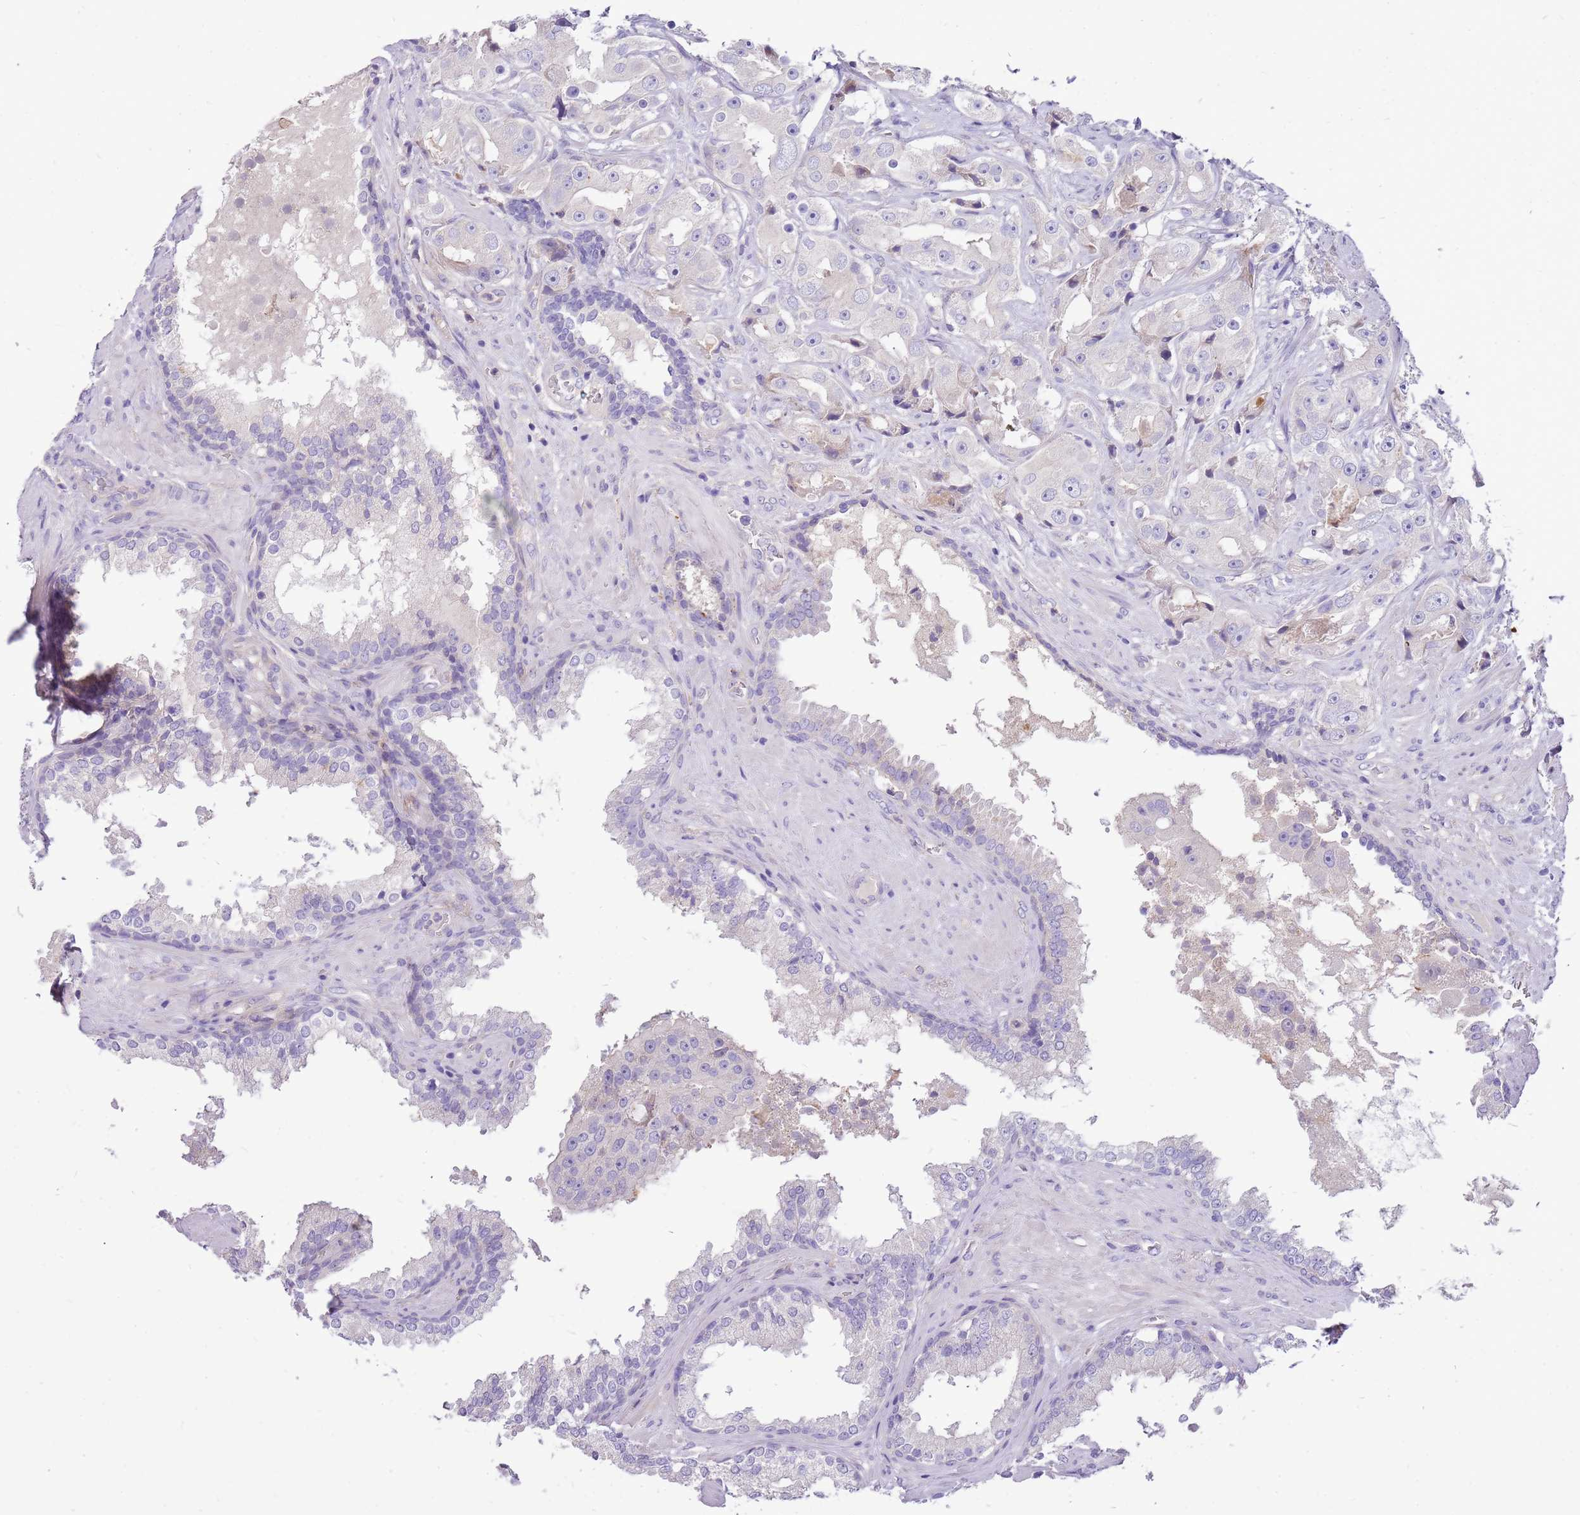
{"staining": {"intensity": "negative", "quantity": "none", "location": "none"}, "tissue": "prostate cancer", "cell_type": "Tumor cells", "image_type": "cancer", "snomed": [{"axis": "morphology", "description": "Adenocarcinoma, High grade"}, {"axis": "topography", "description": "Prostate"}], "caption": "IHC of prostate cancer displays no staining in tumor cells.", "gene": "NTN4", "patient": {"sex": "male", "age": 73}}